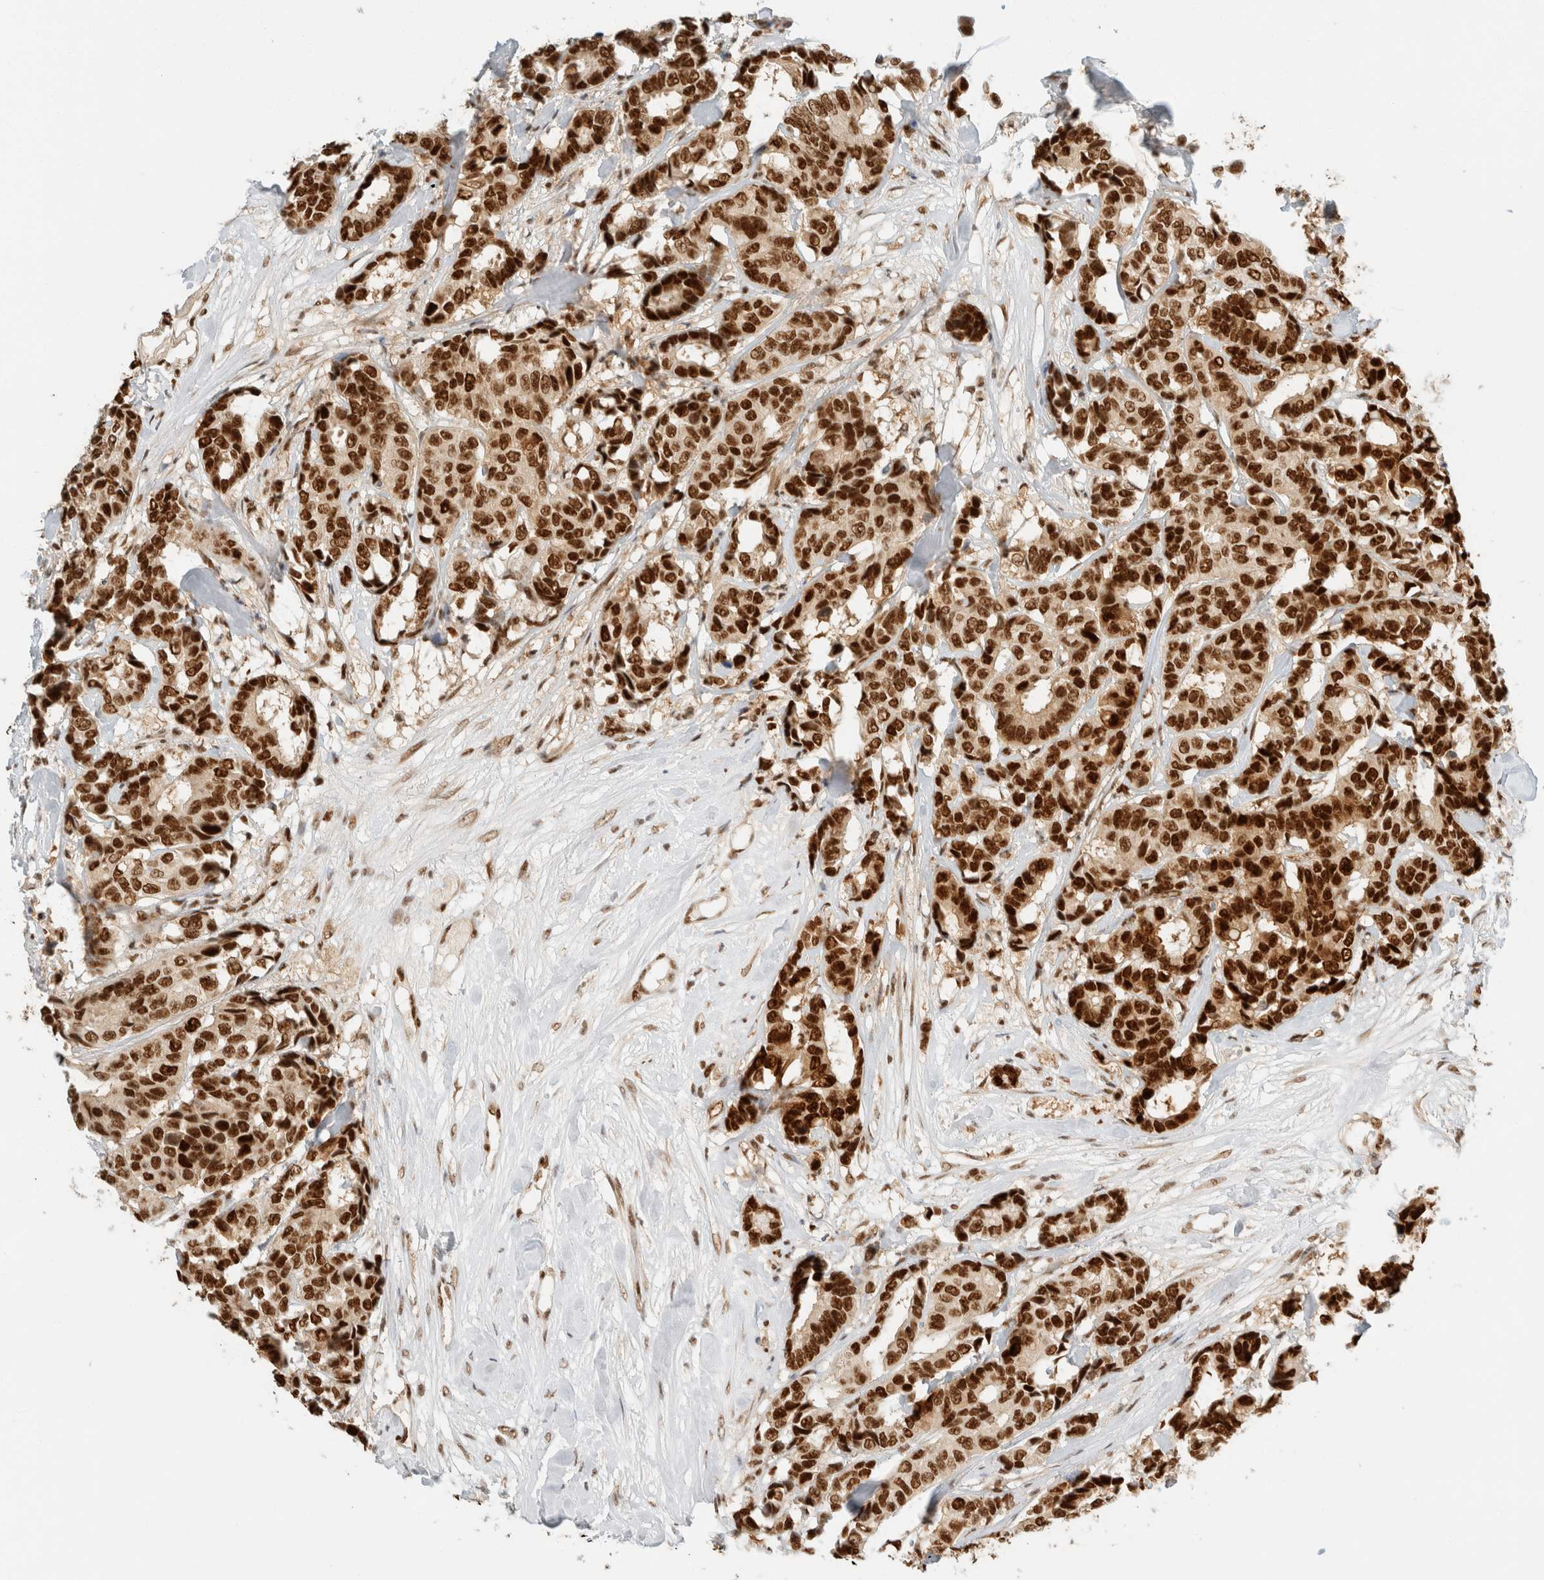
{"staining": {"intensity": "strong", "quantity": ">75%", "location": "nuclear"}, "tissue": "breast cancer", "cell_type": "Tumor cells", "image_type": "cancer", "snomed": [{"axis": "morphology", "description": "Duct carcinoma"}, {"axis": "topography", "description": "Breast"}], "caption": "Breast infiltrating ductal carcinoma stained with a brown dye shows strong nuclear positive expression in about >75% of tumor cells.", "gene": "ZNF768", "patient": {"sex": "female", "age": 87}}